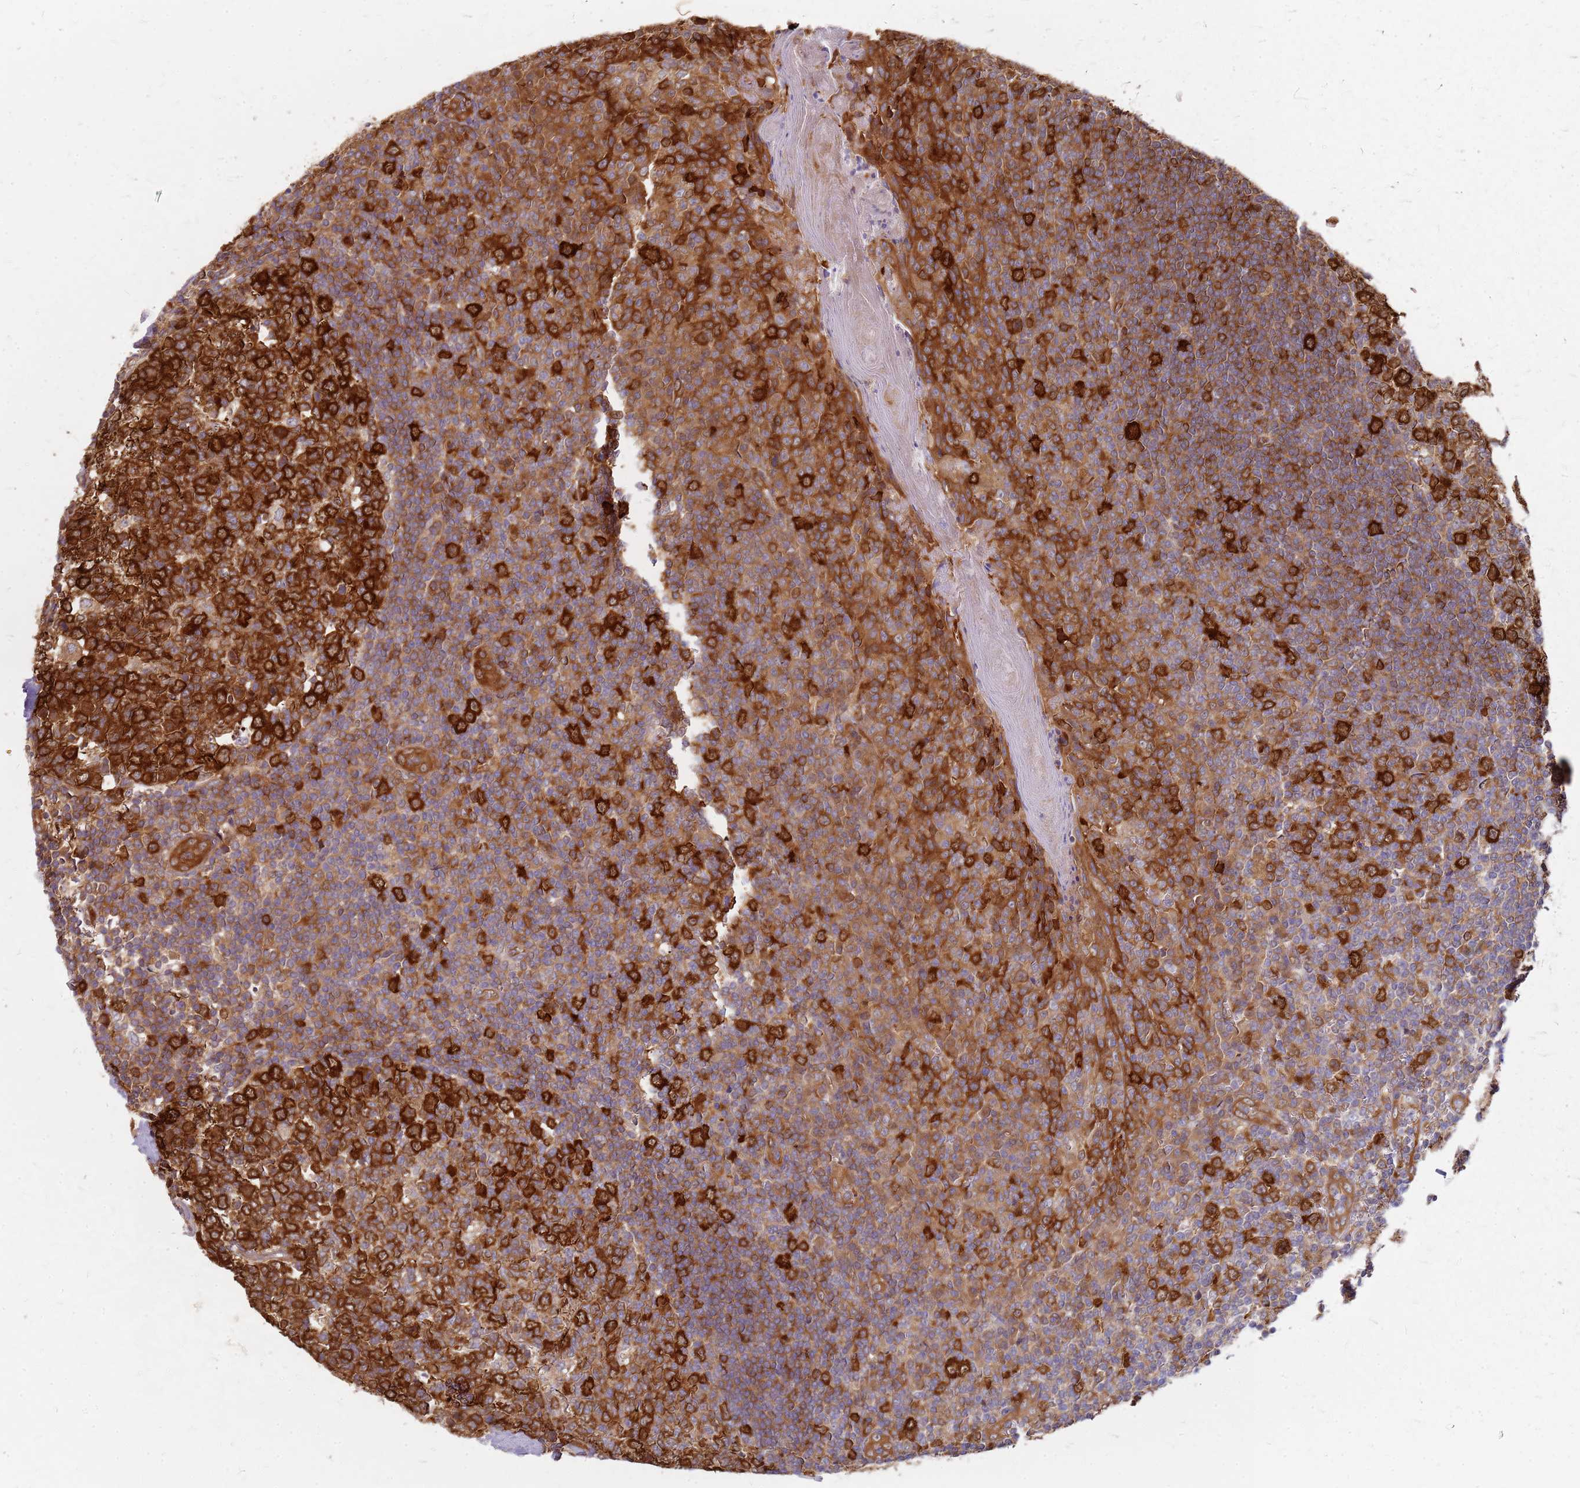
{"staining": {"intensity": "strong", "quantity": ">75%", "location": "cytoplasmic/membranous"}, "tissue": "tonsil", "cell_type": "Germinal center cells", "image_type": "normal", "snomed": [{"axis": "morphology", "description": "Normal tissue, NOS"}, {"axis": "topography", "description": "Tonsil"}], "caption": "A high-resolution micrograph shows immunohistochemistry (IHC) staining of unremarkable tonsil, which exhibits strong cytoplasmic/membranous positivity in about >75% of germinal center cells.", "gene": "HDX", "patient": {"sex": "male", "age": 27}}